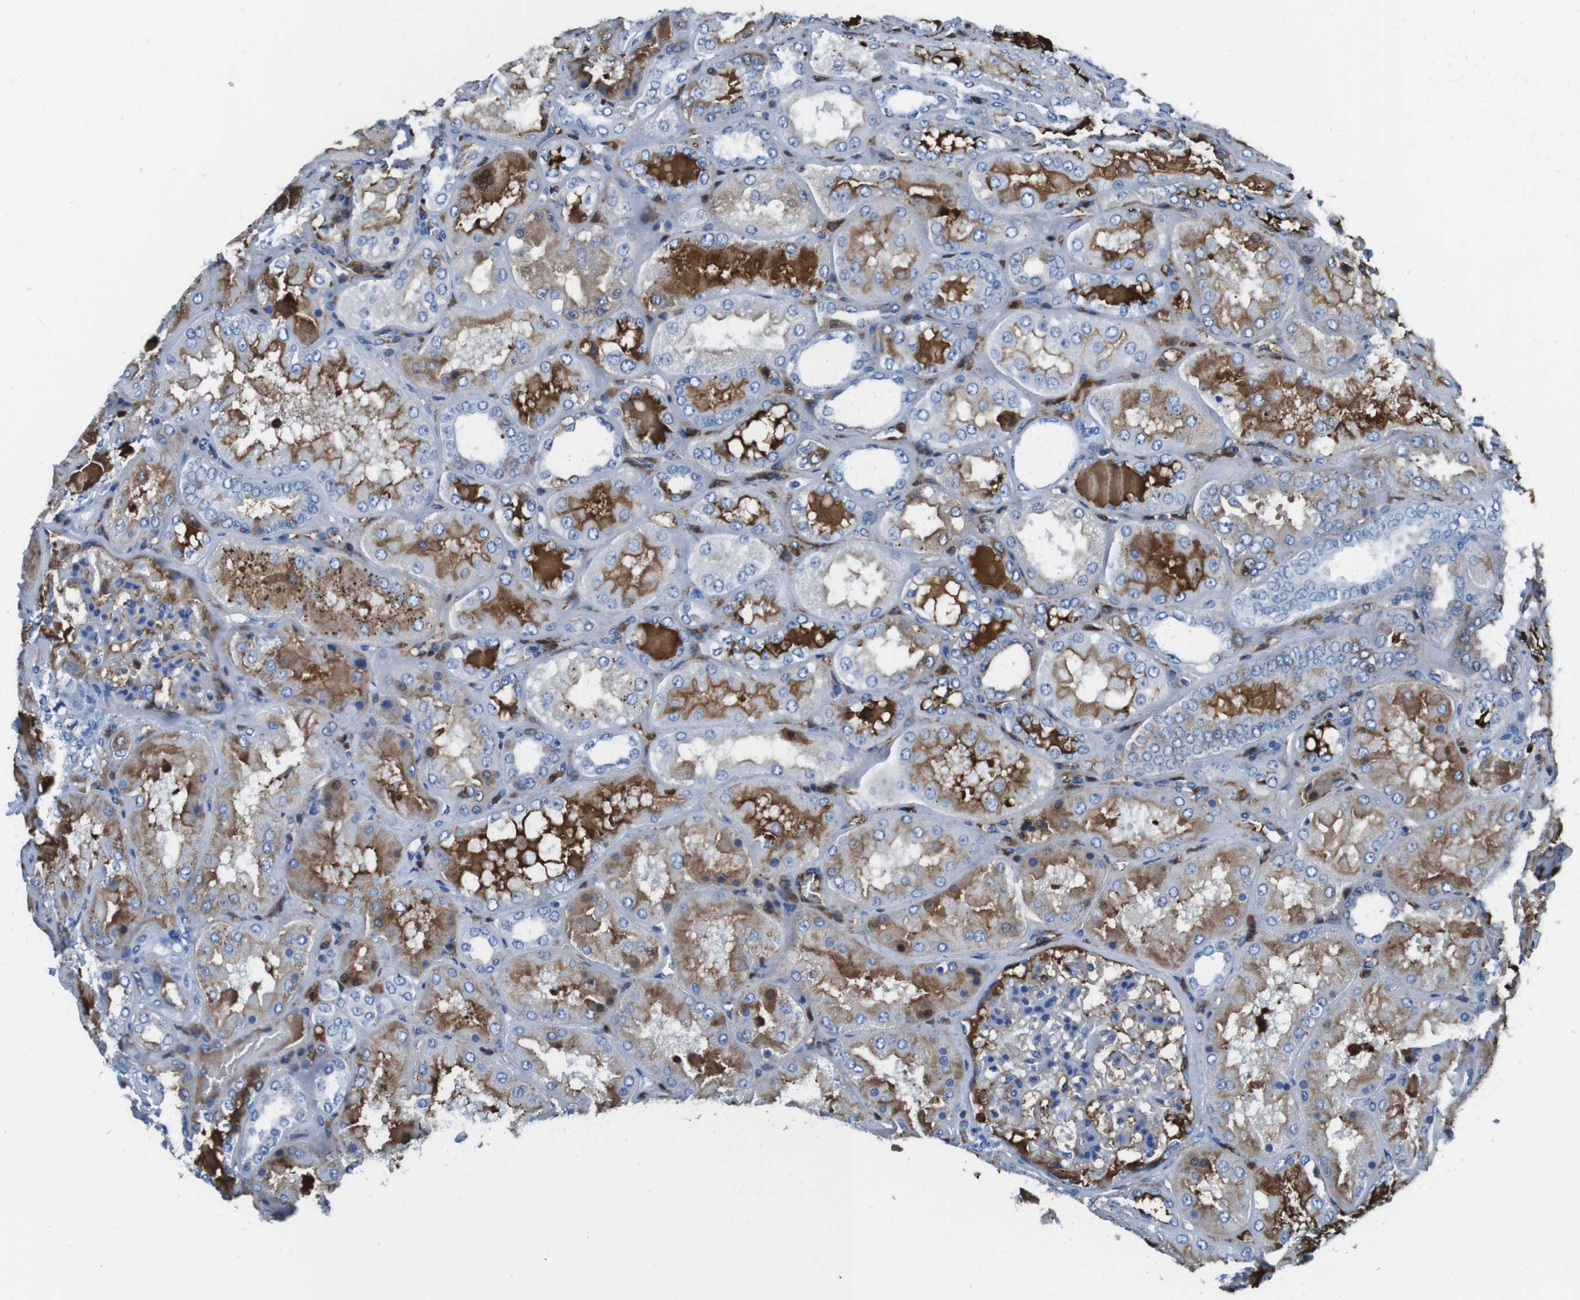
{"staining": {"intensity": "negative", "quantity": "none", "location": "none"}, "tissue": "kidney", "cell_type": "Cells in glomeruli", "image_type": "normal", "snomed": [{"axis": "morphology", "description": "Normal tissue, NOS"}, {"axis": "topography", "description": "Kidney"}], "caption": "This is an immunohistochemistry (IHC) micrograph of benign kidney. There is no expression in cells in glomeruli.", "gene": "TMPRSS15", "patient": {"sex": "female", "age": 56}}